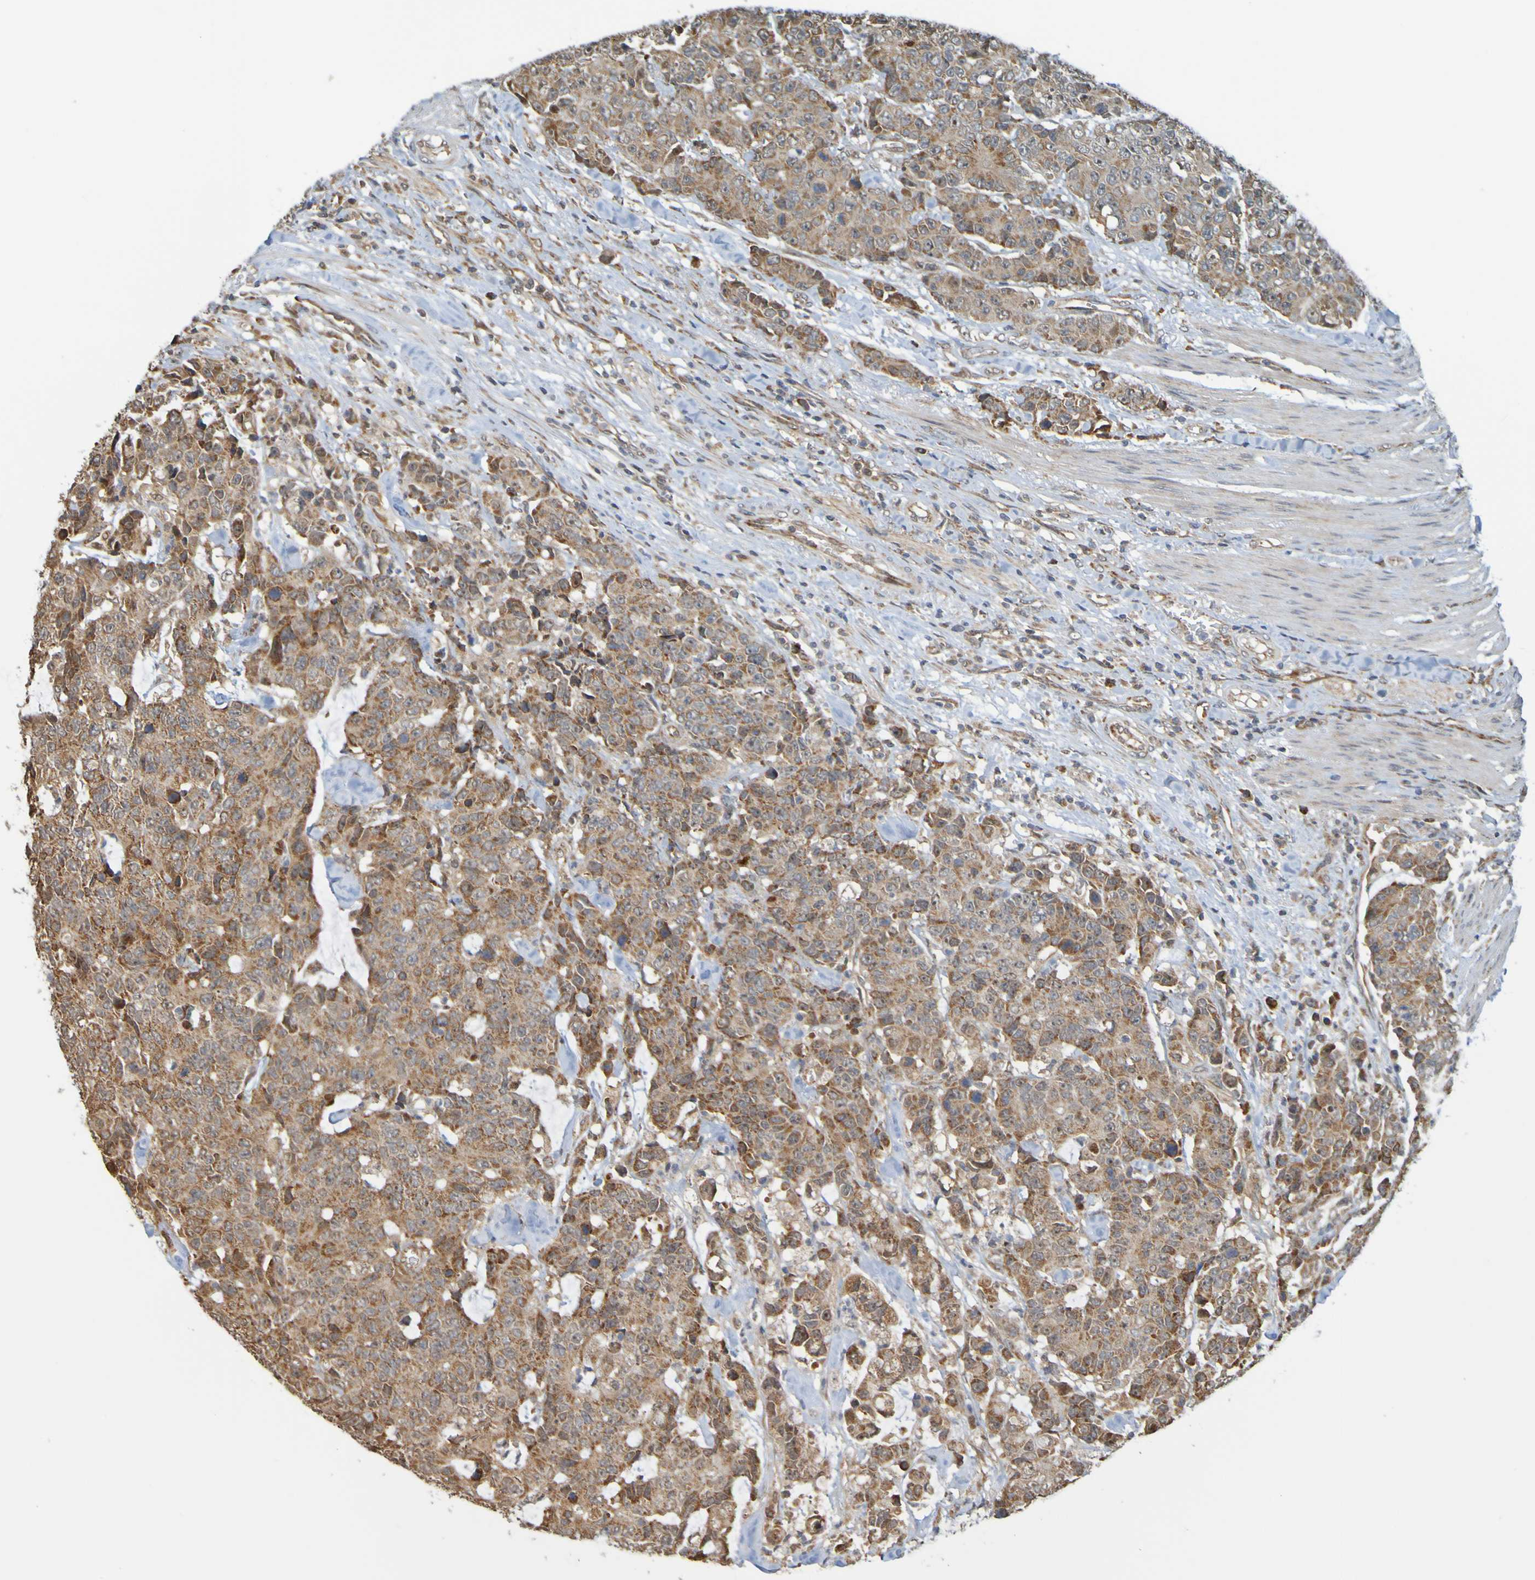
{"staining": {"intensity": "moderate", "quantity": ">75%", "location": "cytoplasmic/membranous"}, "tissue": "colorectal cancer", "cell_type": "Tumor cells", "image_type": "cancer", "snomed": [{"axis": "morphology", "description": "Adenocarcinoma, NOS"}, {"axis": "topography", "description": "Colon"}], "caption": "IHC image of colorectal cancer (adenocarcinoma) stained for a protein (brown), which demonstrates medium levels of moderate cytoplasmic/membranous staining in about >75% of tumor cells.", "gene": "TMBIM1", "patient": {"sex": "female", "age": 86}}